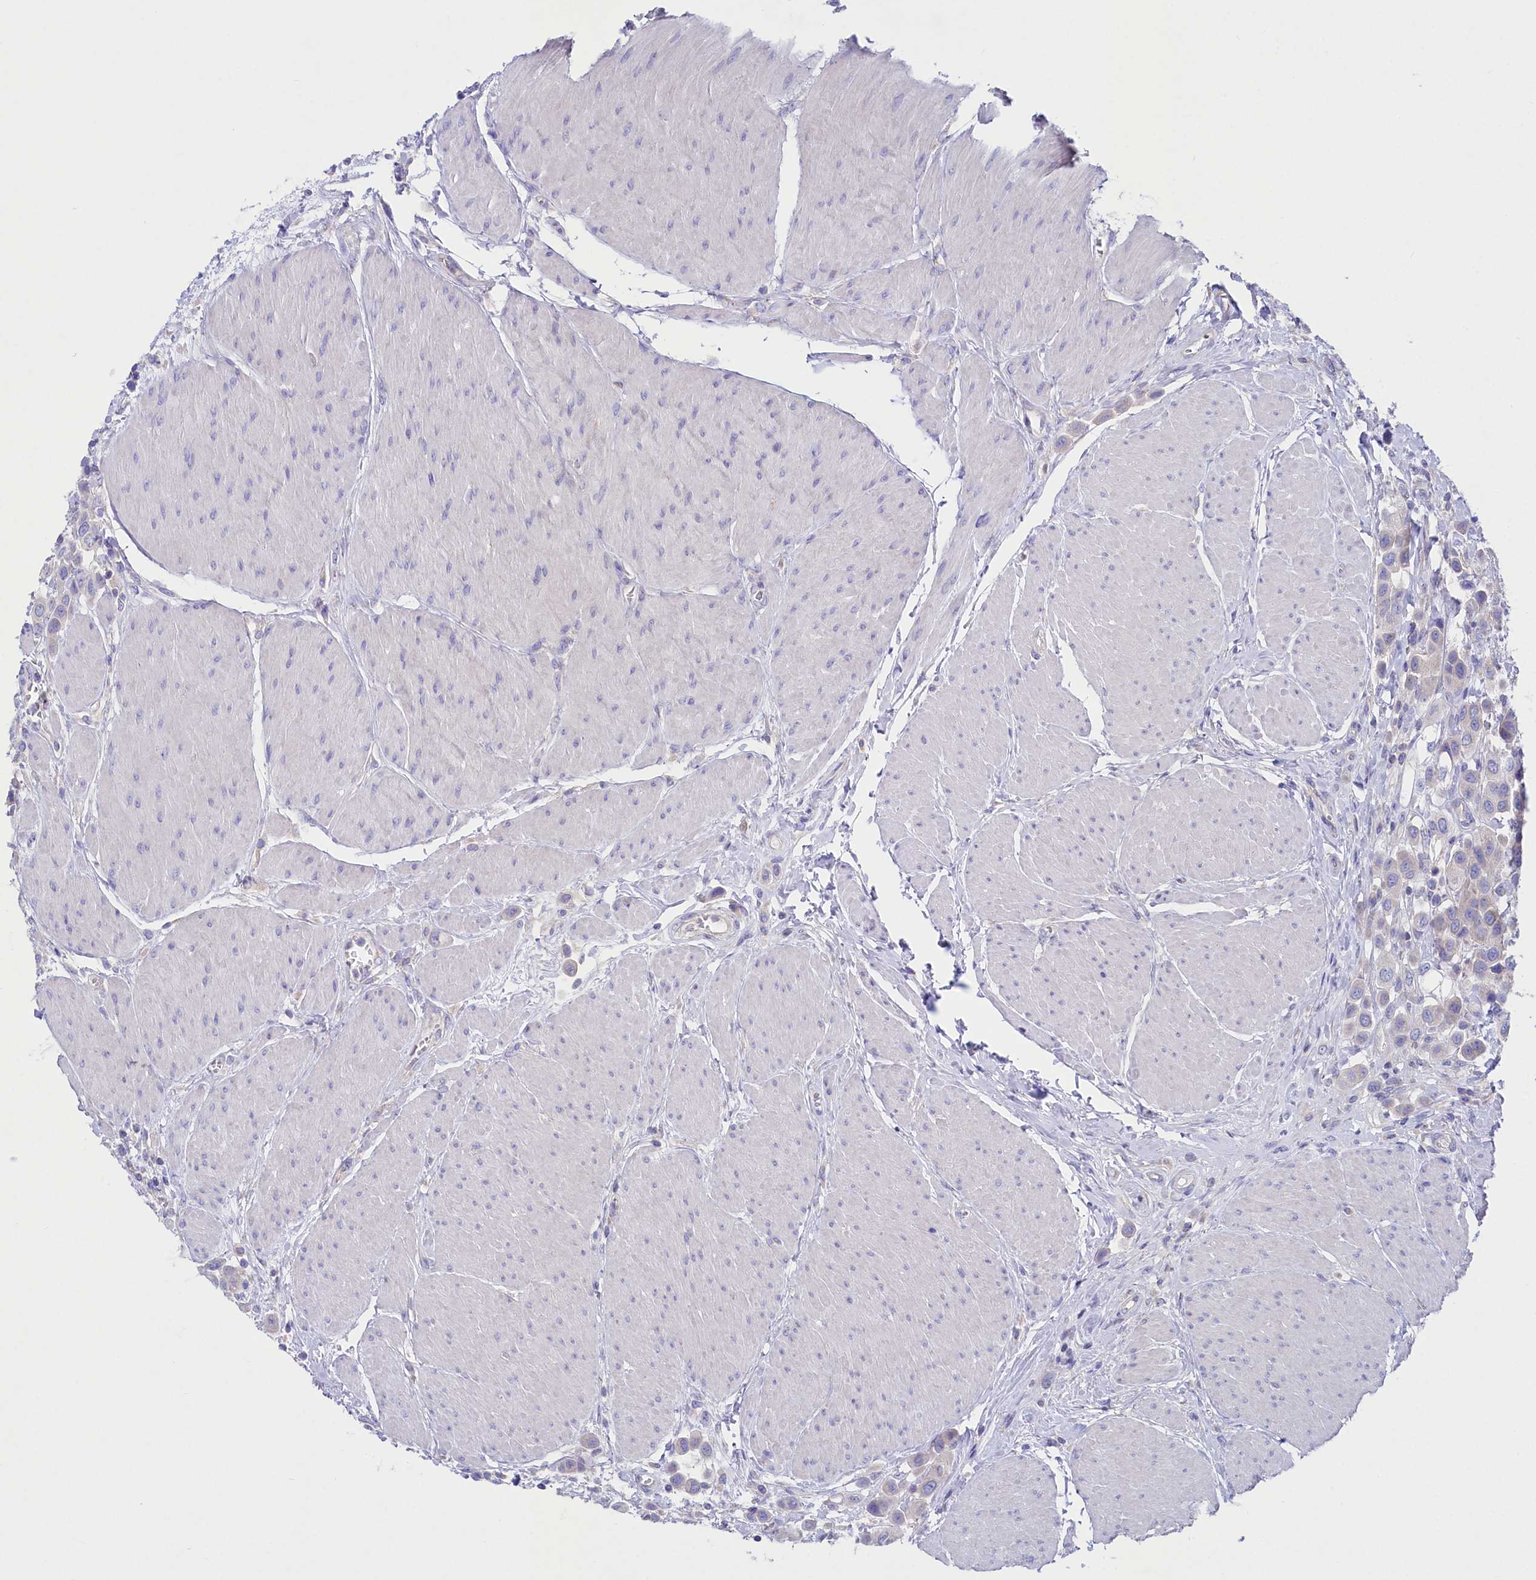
{"staining": {"intensity": "weak", "quantity": "<25%", "location": "cytoplasmic/membranous"}, "tissue": "urothelial cancer", "cell_type": "Tumor cells", "image_type": "cancer", "snomed": [{"axis": "morphology", "description": "Urothelial carcinoma, High grade"}, {"axis": "topography", "description": "Urinary bladder"}], "caption": "Immunohistochemistry (IHC) micrograph of human high-grade urothelial carcinoma stained for a protein (brown), which exhibits no positivity in tumor cells.", "gene": "VPS26B", "patient": {"sex": "male", "age": 50}}